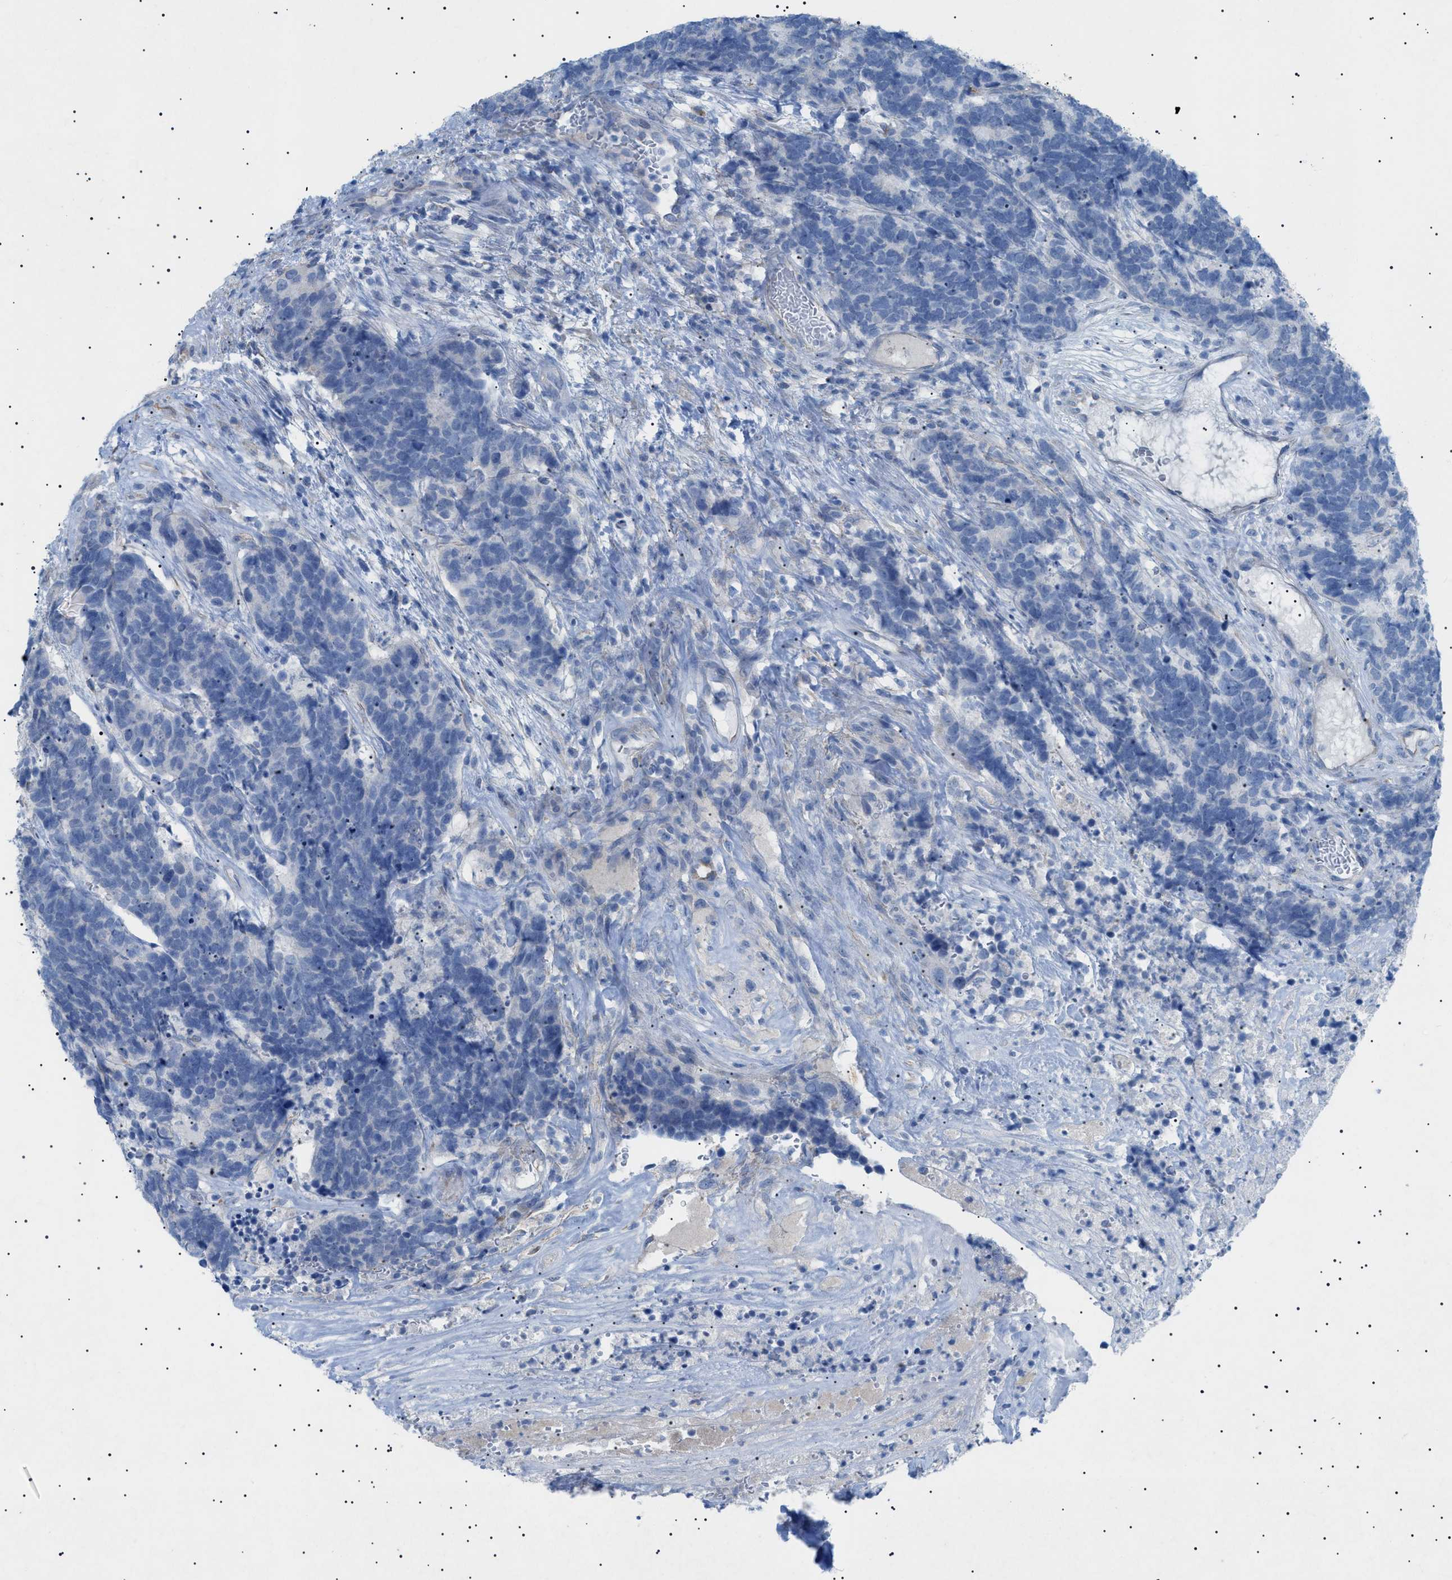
{"staining": {"intensity": "negative", "quantity": "none", "location": "none"}, "tissue": "carcinoid", "cell_type": "Tumor cells", "image_type": "cancer", "snomed": [{"axis": "morphology", "description": "Carcinoma, NOS"}, {"axis": "morphology", "description": "Carcinoid, malignant, NOS"}, {"axis": "topography", "description": "Urinary bladder"}], "caption": "IHC micrograph of carcinoma stained for a protein (brown), which exhibits no positivity in tumor cells. The staining is performed using DAB (3,3'-diaminobenzidine) brown chromogen with nuclei counter-stained in using hematoxylin.", "gene": "ADAMTS1", "patient": {"sex": "male", "age": 57}}